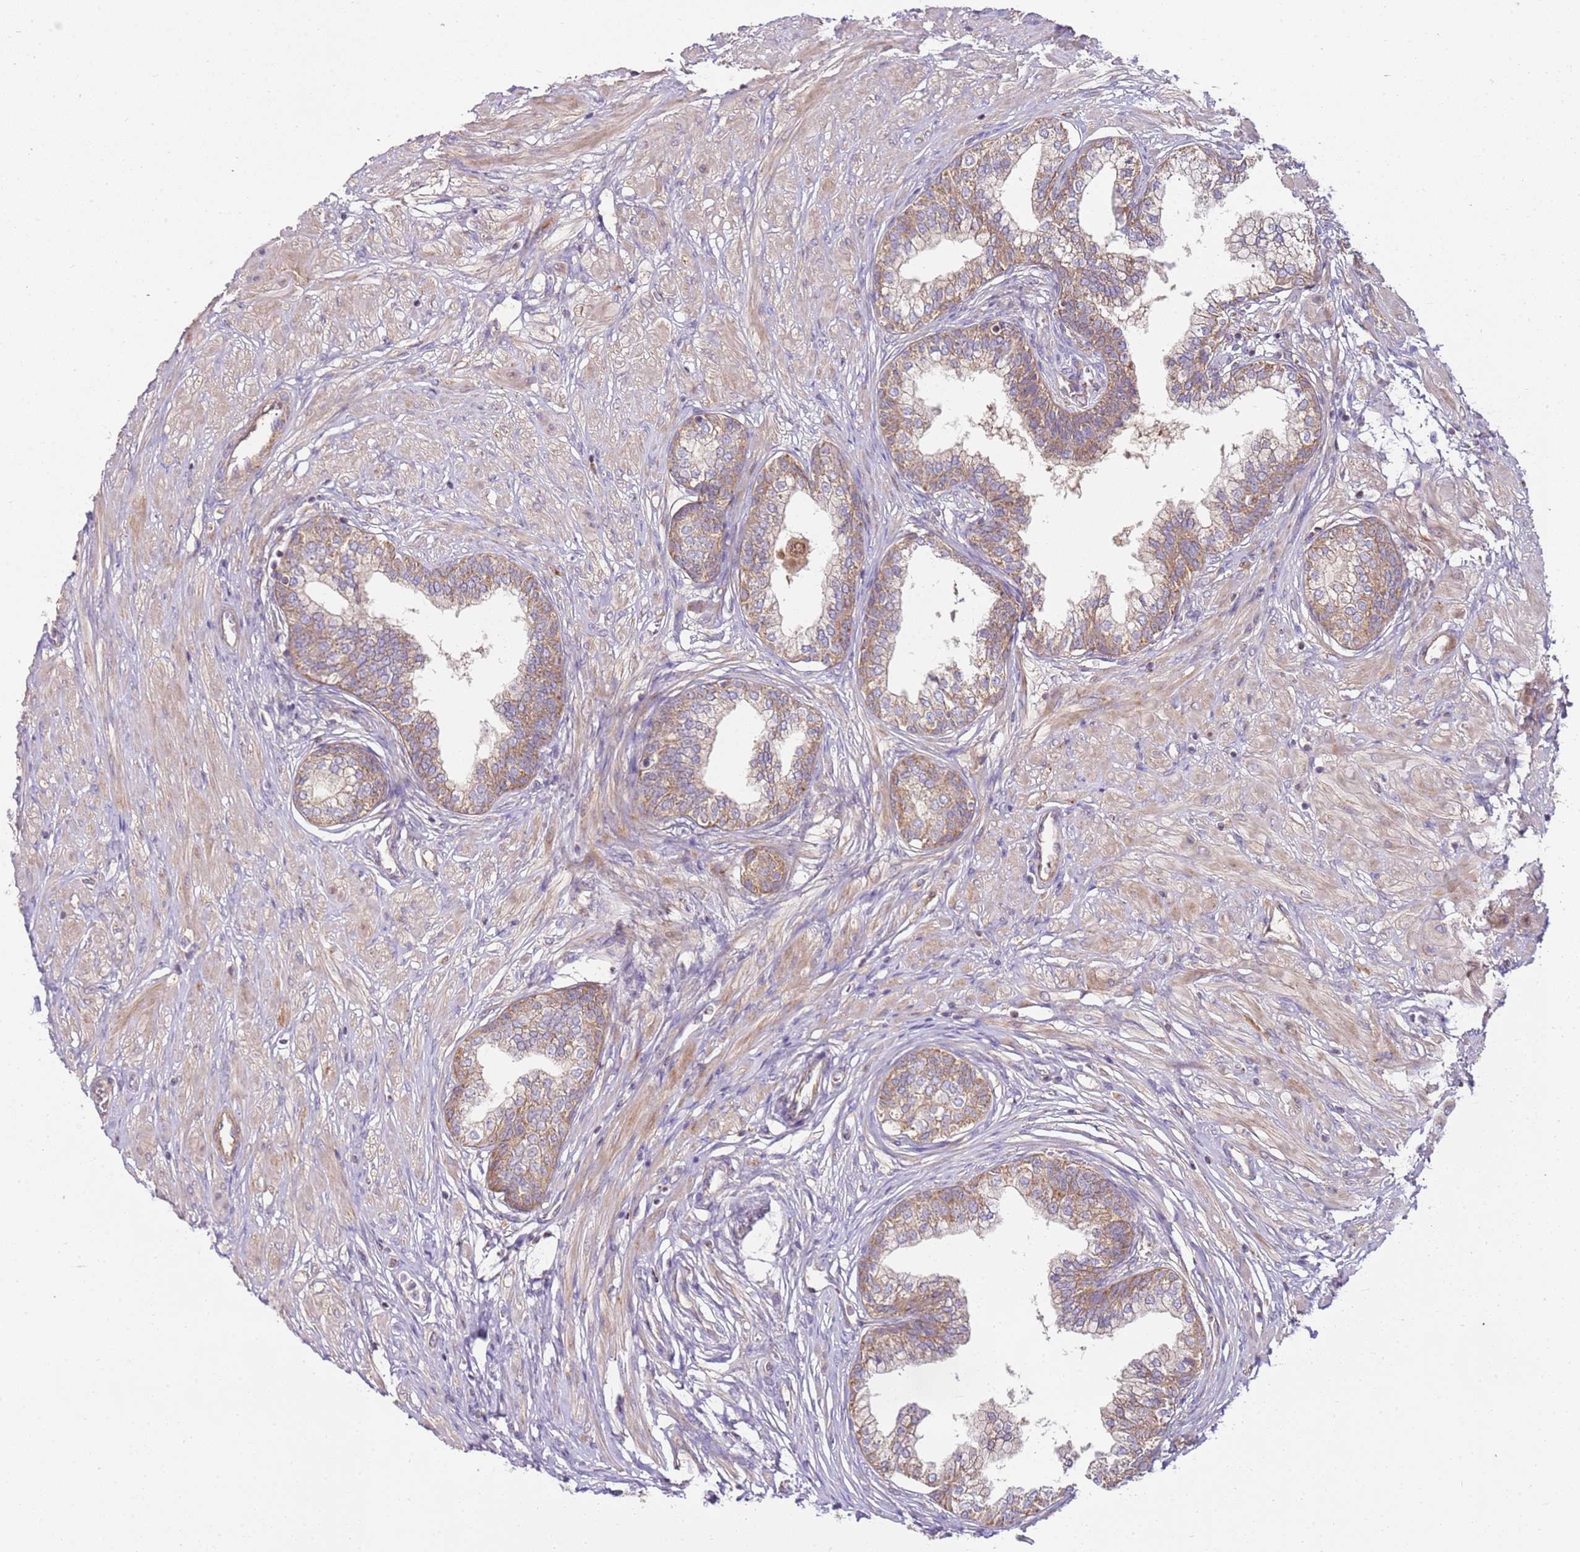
{"staining": {"intensity": "moderate", "quantity": ">75%", "location": "cytoplasmic/membranous"}, "tissue": "prostate", "cell_type": "Glandular cells", "image_type": "normal", "snomed": [{"axis": "morphology", "description": "Normal tissue, NOS"}, {"axis": "morphology", "description": "Urothelial carcinoma, Low grade"}, {"axis": "topography", "description": "Urinary bladder"}, {"axis": "topography", "description": "Prostate"}], "caption": "This photomicrograph shows unremarkable prostate stained with immunohistochemistry (IHC) to label a protein in brown. The cytoplasmic/membranous of glandular cells show moderate positivity for the protein. Nuclei are counter-stained blue.", "gene": "KRTAP21", "patient": {"sex": "male", "age": 60}}